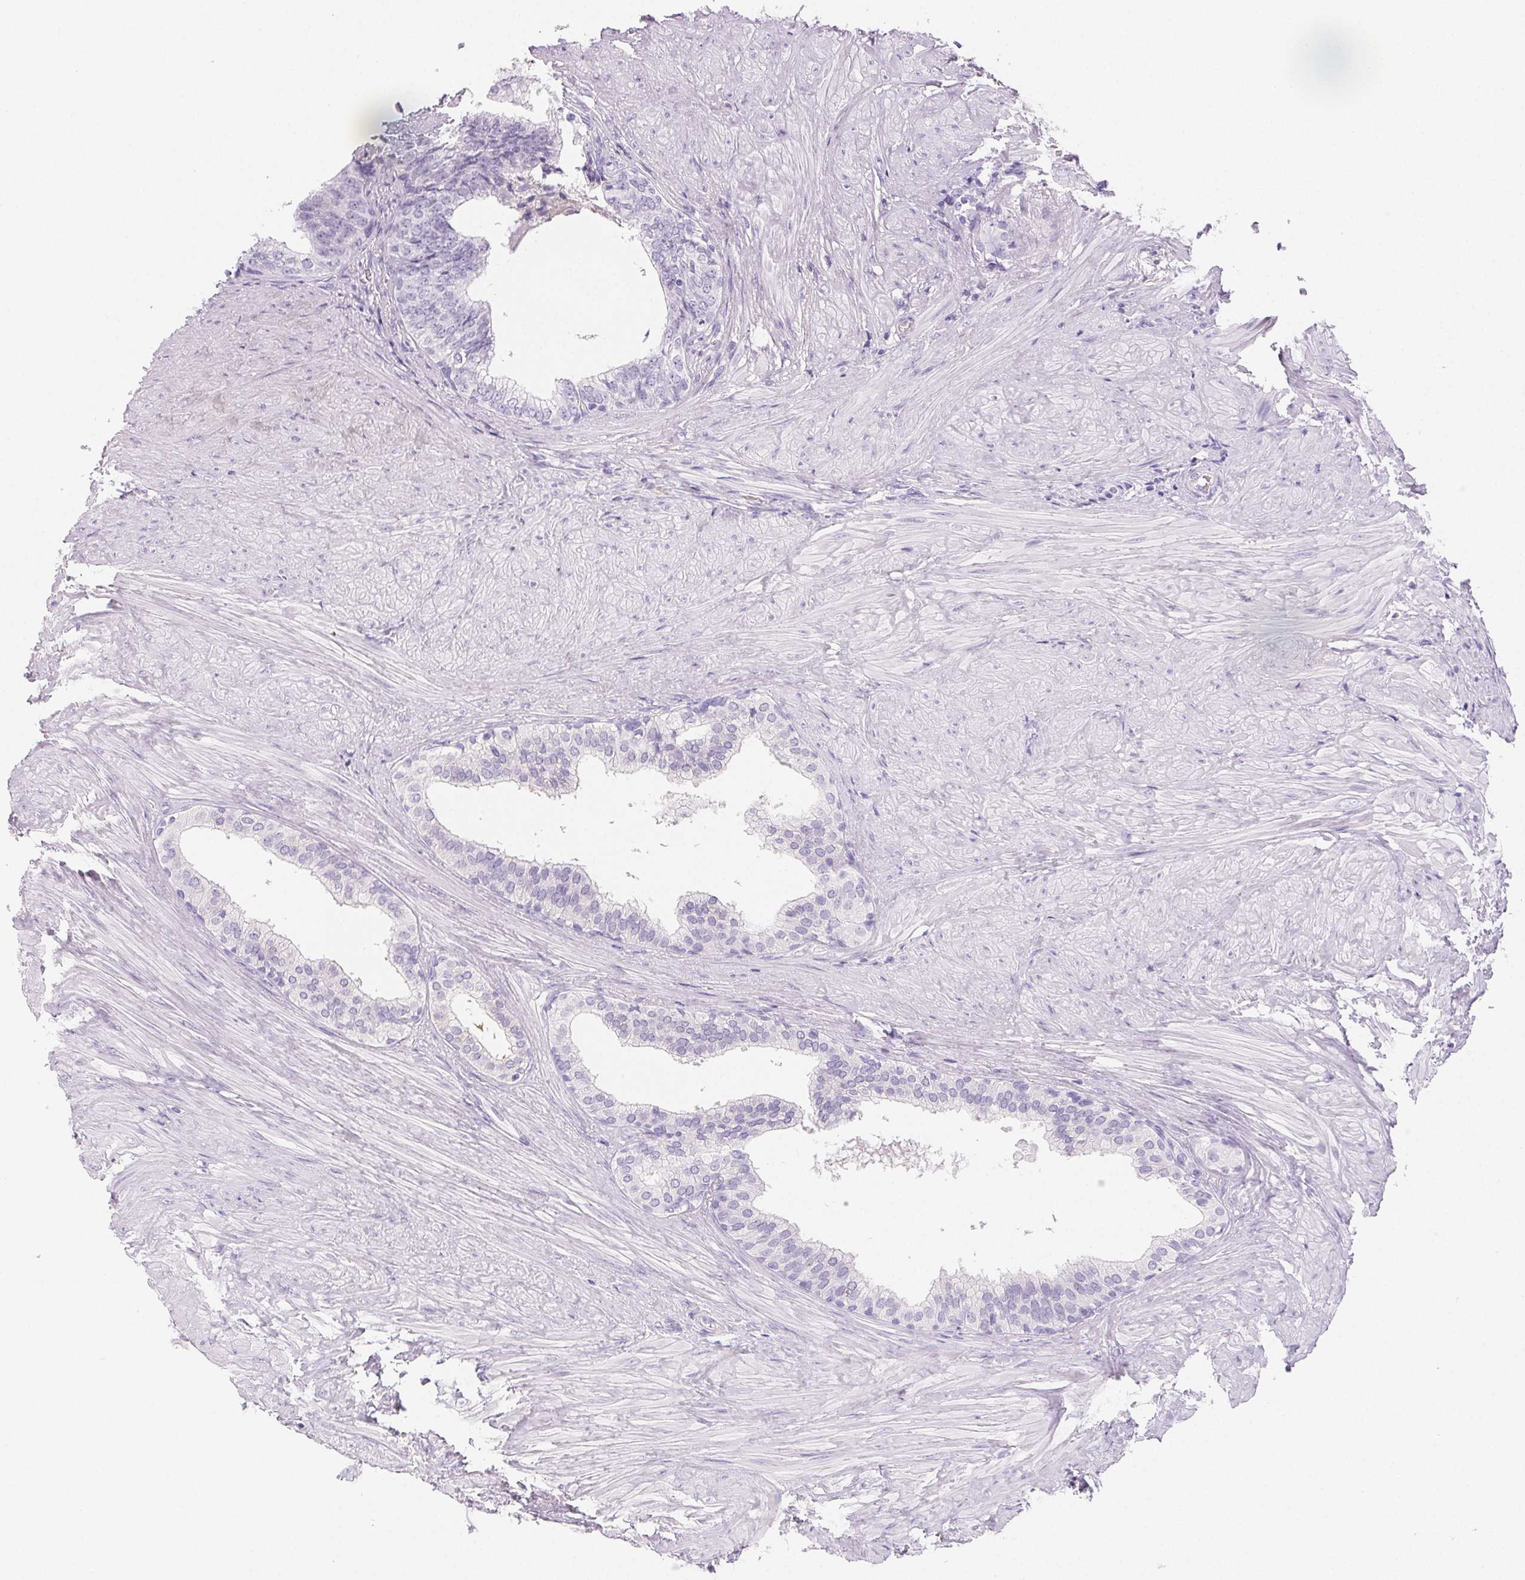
{"staining": {"intensity": "negative", "quantity": "none", "location": "none"}, "tissue": "prostate", "cell_type": "Glandular cells", "image_type": "normal", "snomed": [{"axis": "morphology", "description": "Normal tissue, NOS"}, {"axis": "topography", "description": "Prostate"}, {"axis": "topography", "description": "Peripheral nerve tissue"}], "caption": "The micrograph demonstrates no significant staining in glandular cells of prostate.", "gene": "PADI4", "patient": {"sex": "male", "age": 55}}